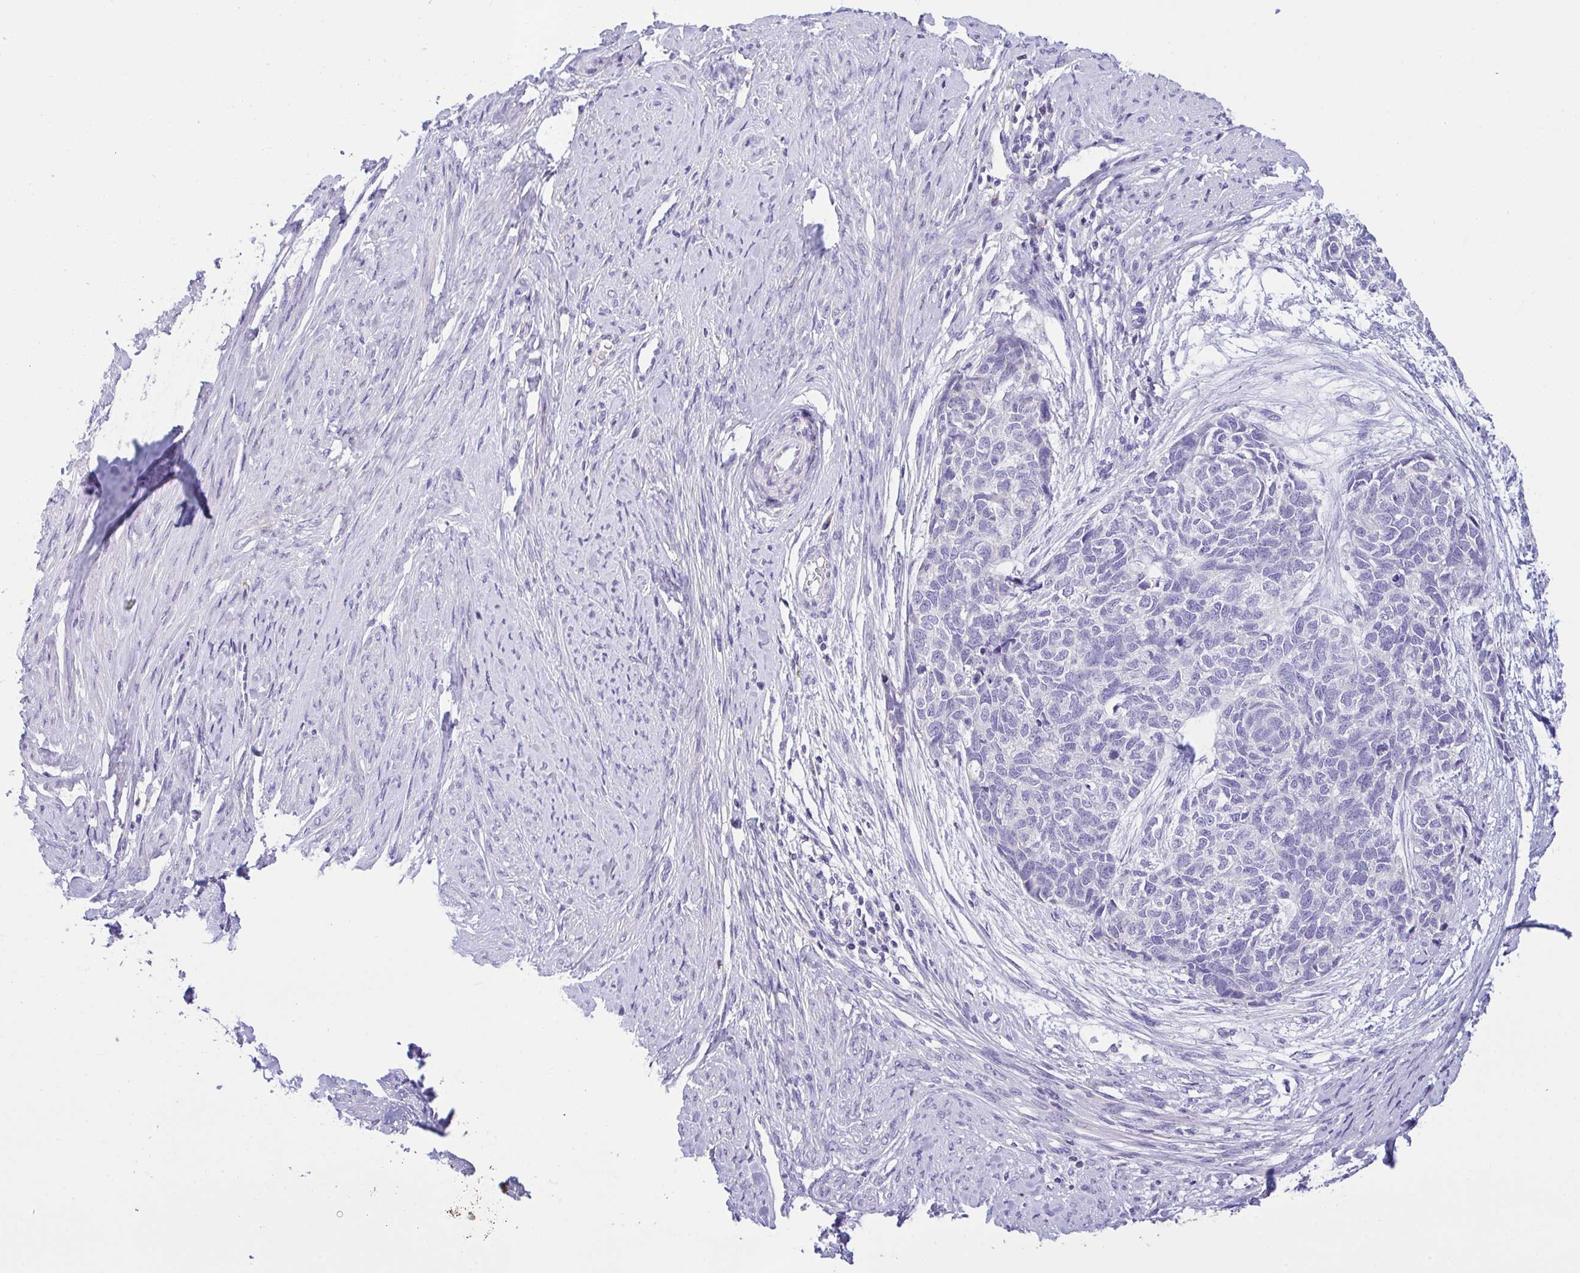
{"staining": {"intensity": "negative", "quantity": "none", "location": "none"}, "tissue": "cervical cancer", "cell_type": "Tumor cells", "image_type": "cancer", "snomed": [{"axis": "morphology", "description": "Squamous cell carcinoma, NOS"}, {"axis": "topography", "description": "Cervix"}], "caption": "IHC micrograph of neoplastic tissue: cervical cancer stained with DAB (3,3'-diaminobenzidine) displays no significant protein expression in tumor cells. (Stains: DAB IHC with hematoxylin counter stain, Microscopy: brightfield microscopy at high magnification).", "gene": "FBXL20", "patient": {"sex": "female", "age": 63}}